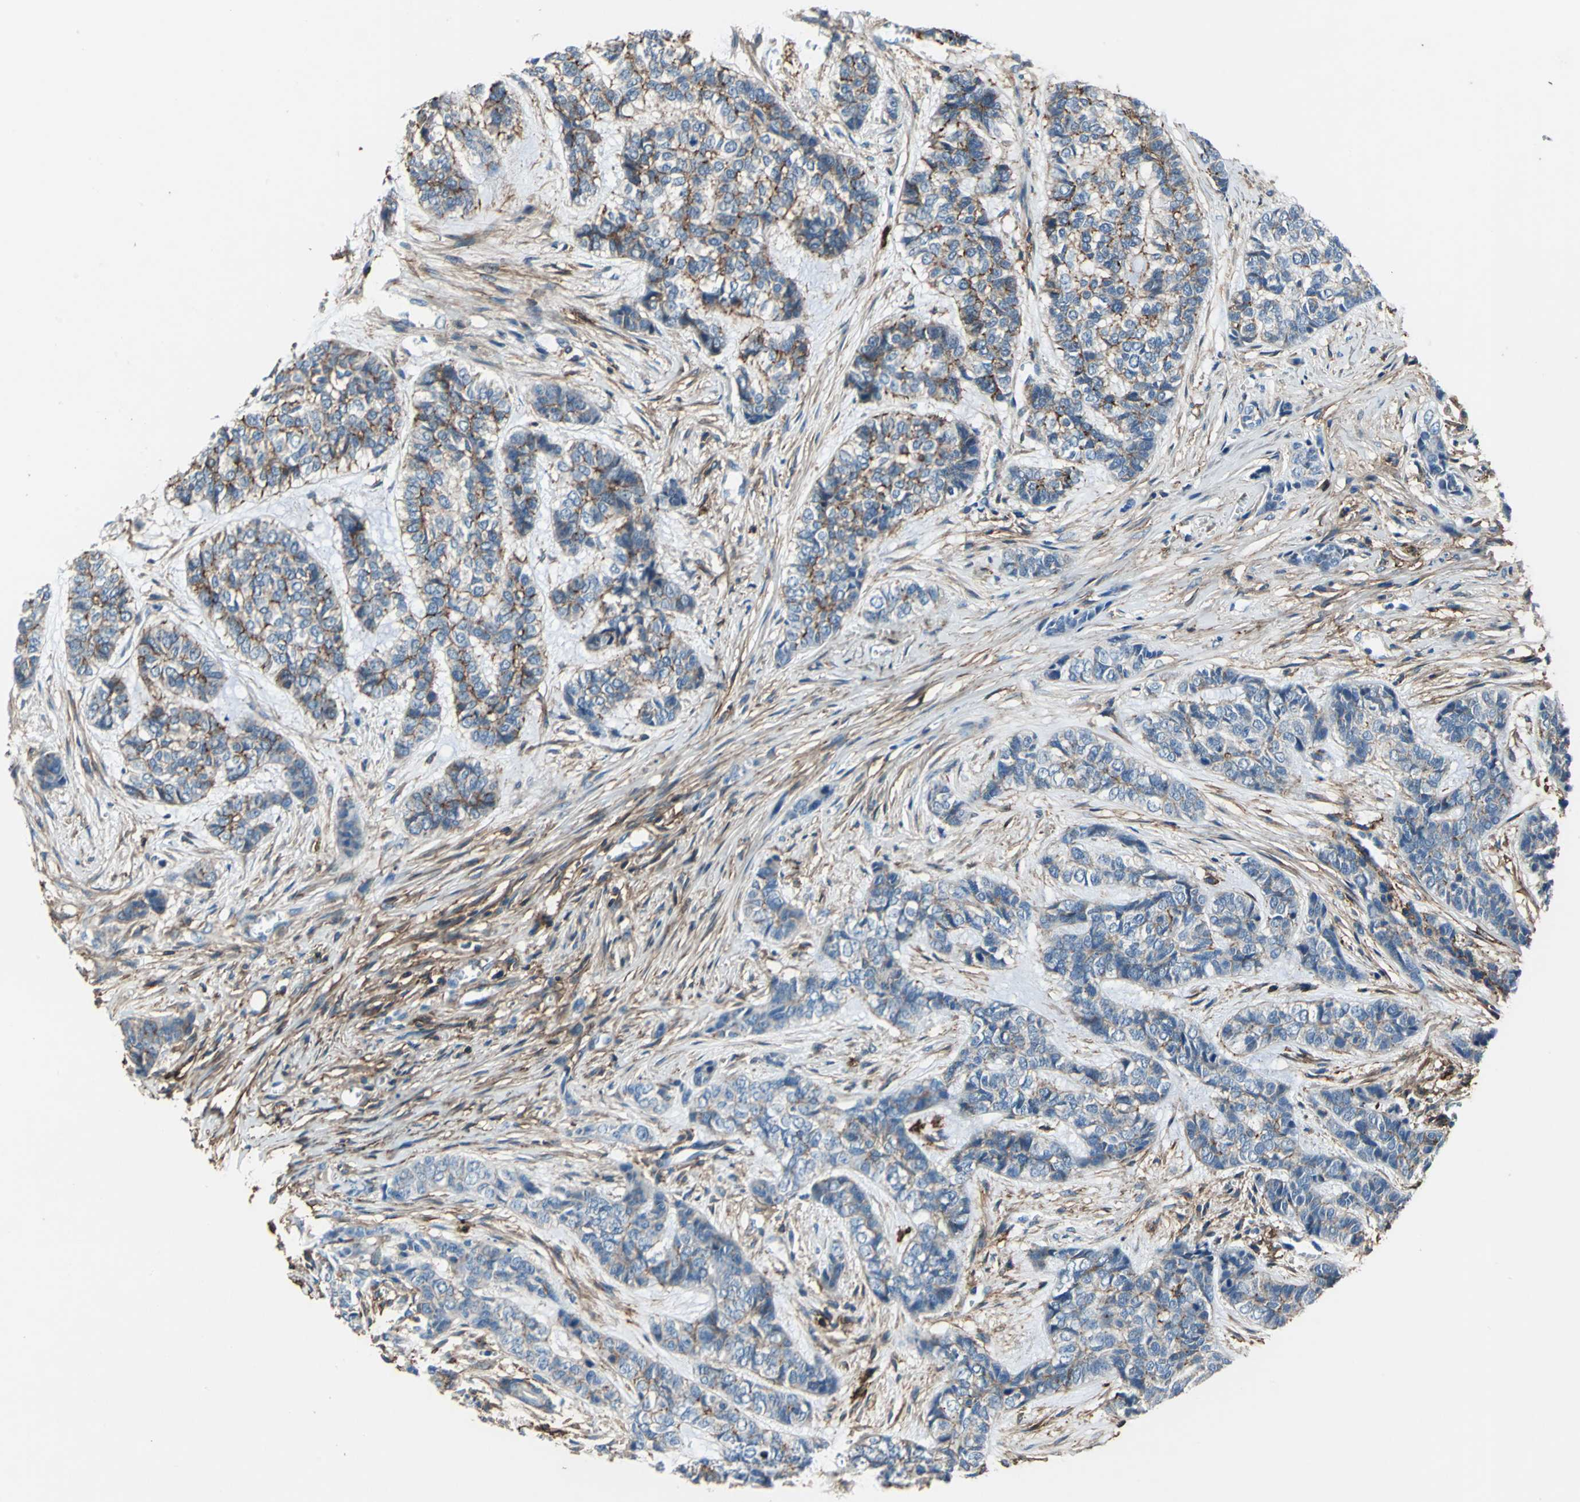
{"staining": {"intensity": "moderate", "quantity": "25%-75%", "location": "cytoplasmic/membranous"}, "tissue": "skin cancer", "cell_type": "Tumor cells", "image_type": "cancer", "snomed": [{"axis": "morphology", "description": "Basal cell carcinoma"}, {"axis": "topography", "description": "Skin"}], "caption": "Protein expression analysis of skin cancer (basal cell carcinoma) demonstrates moderate cytoplasmic/membranous staining in about 25%-75% of tumor cells. The staining was performed using DAB (3,3'-diaminobenzidine) to visualize the protein expression in brown, while the nuclei were stained in blue with hematoxylin (Magnification: 20x).", "gene": "CD44", "patient": {"sex": "female", "age": 64}}